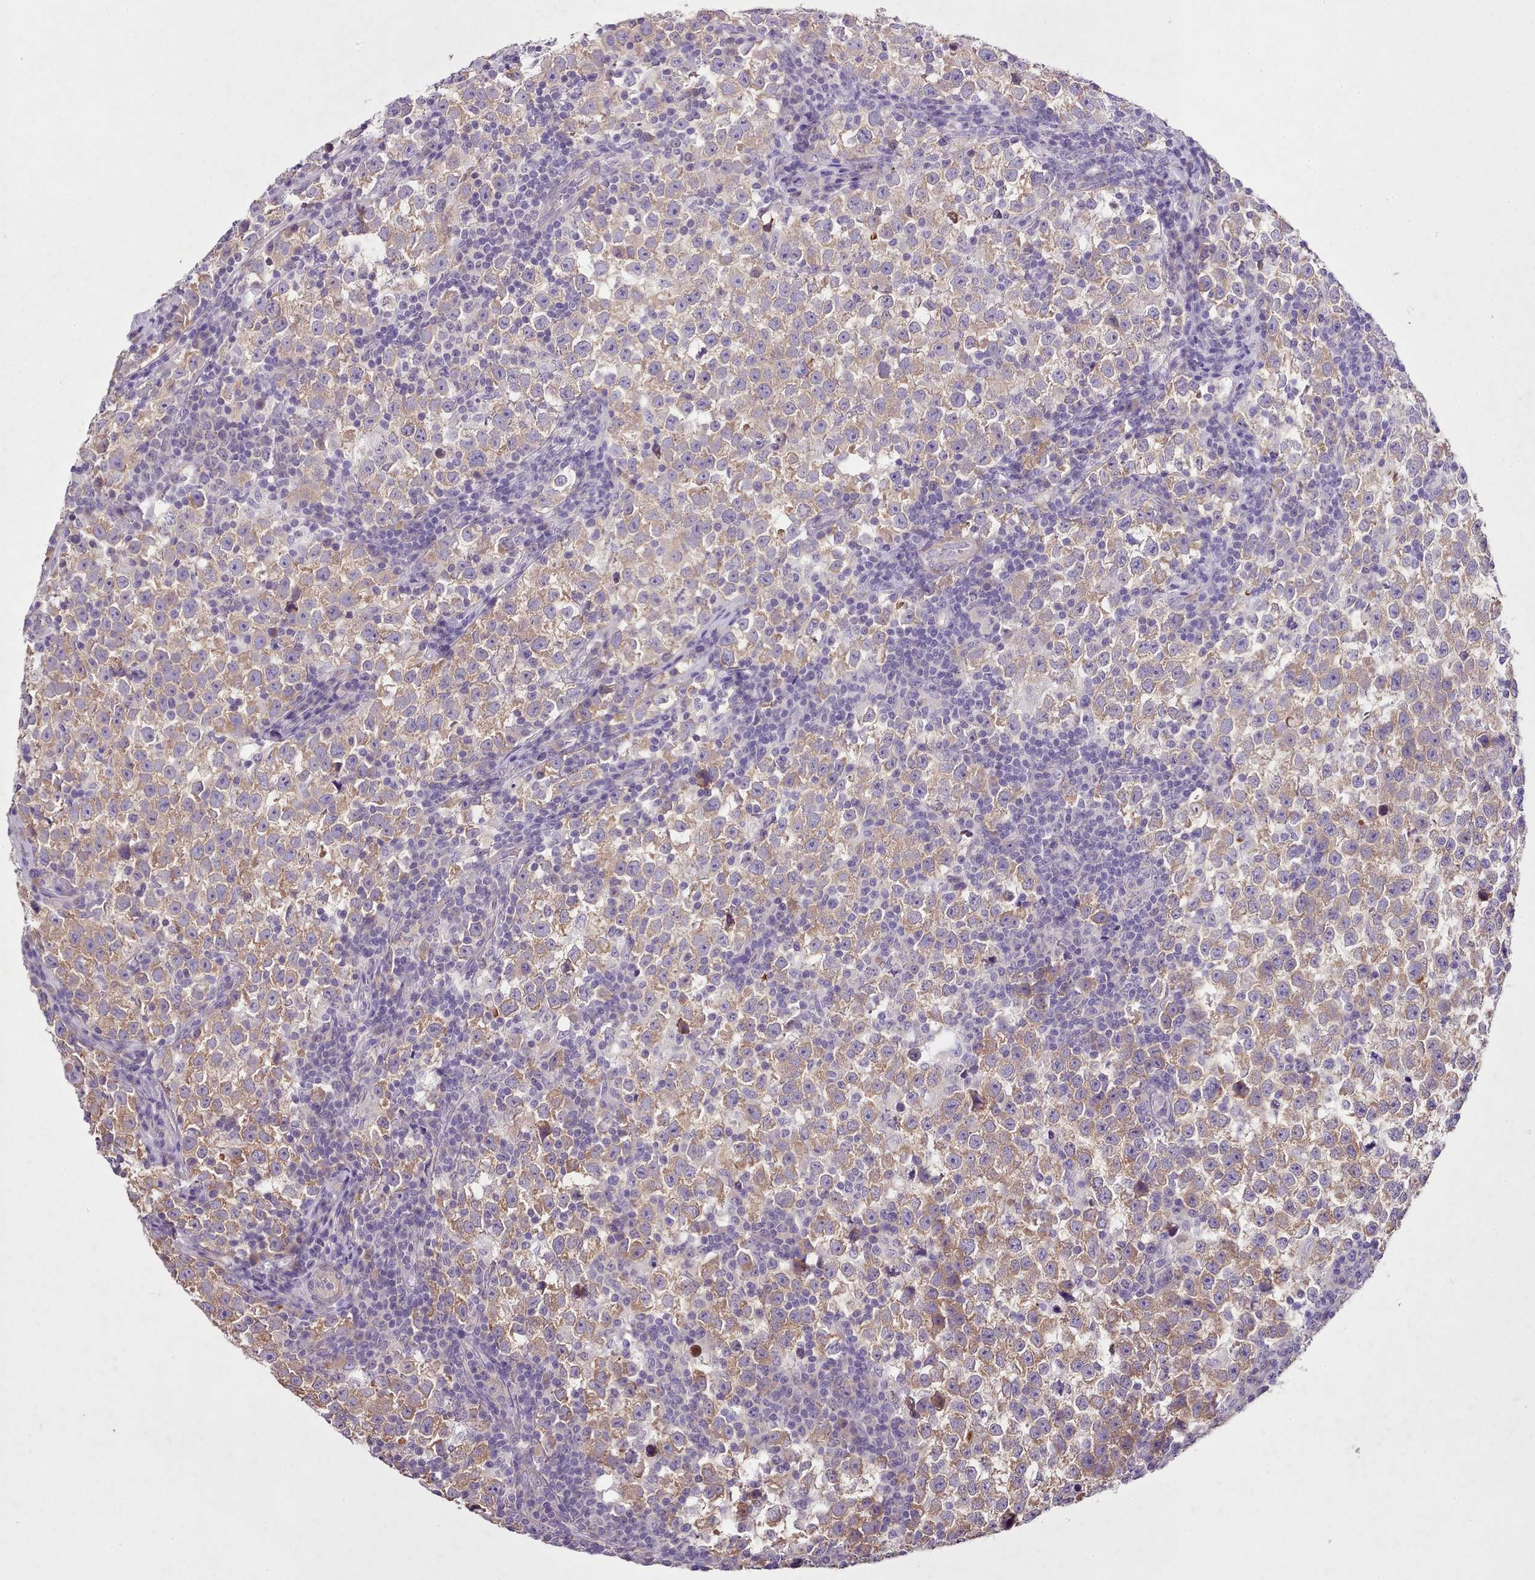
{"staining": {"intensity": "moderate", "quantity": ">75%", "location": "cytoplasmic/membranous"}, "tissue": "testis cancer", "cell_type": "Tumor cells", "image_type": "cancer", "snomed": [{"axis": "morphology", "description": "Normal tissue, NOS"}, {"axis": "morphology", "description": "Seminoma, NOS"}, {"axis": "topography", "description": "Testis"}], "caption": "Immunohistochemistry (IHC) photomicrograph of neoplastic tissue: testis cancer (seminoma) stained using immunohistochemistry exhibits medium levels of moderate protein expression localized specifically in the cytoplasmic/membranous of tumor cells, appearing as a cytoplasmic/membranous brown color.", "gene": "SETX", "patient": {"sex": "male", "age": 43}}